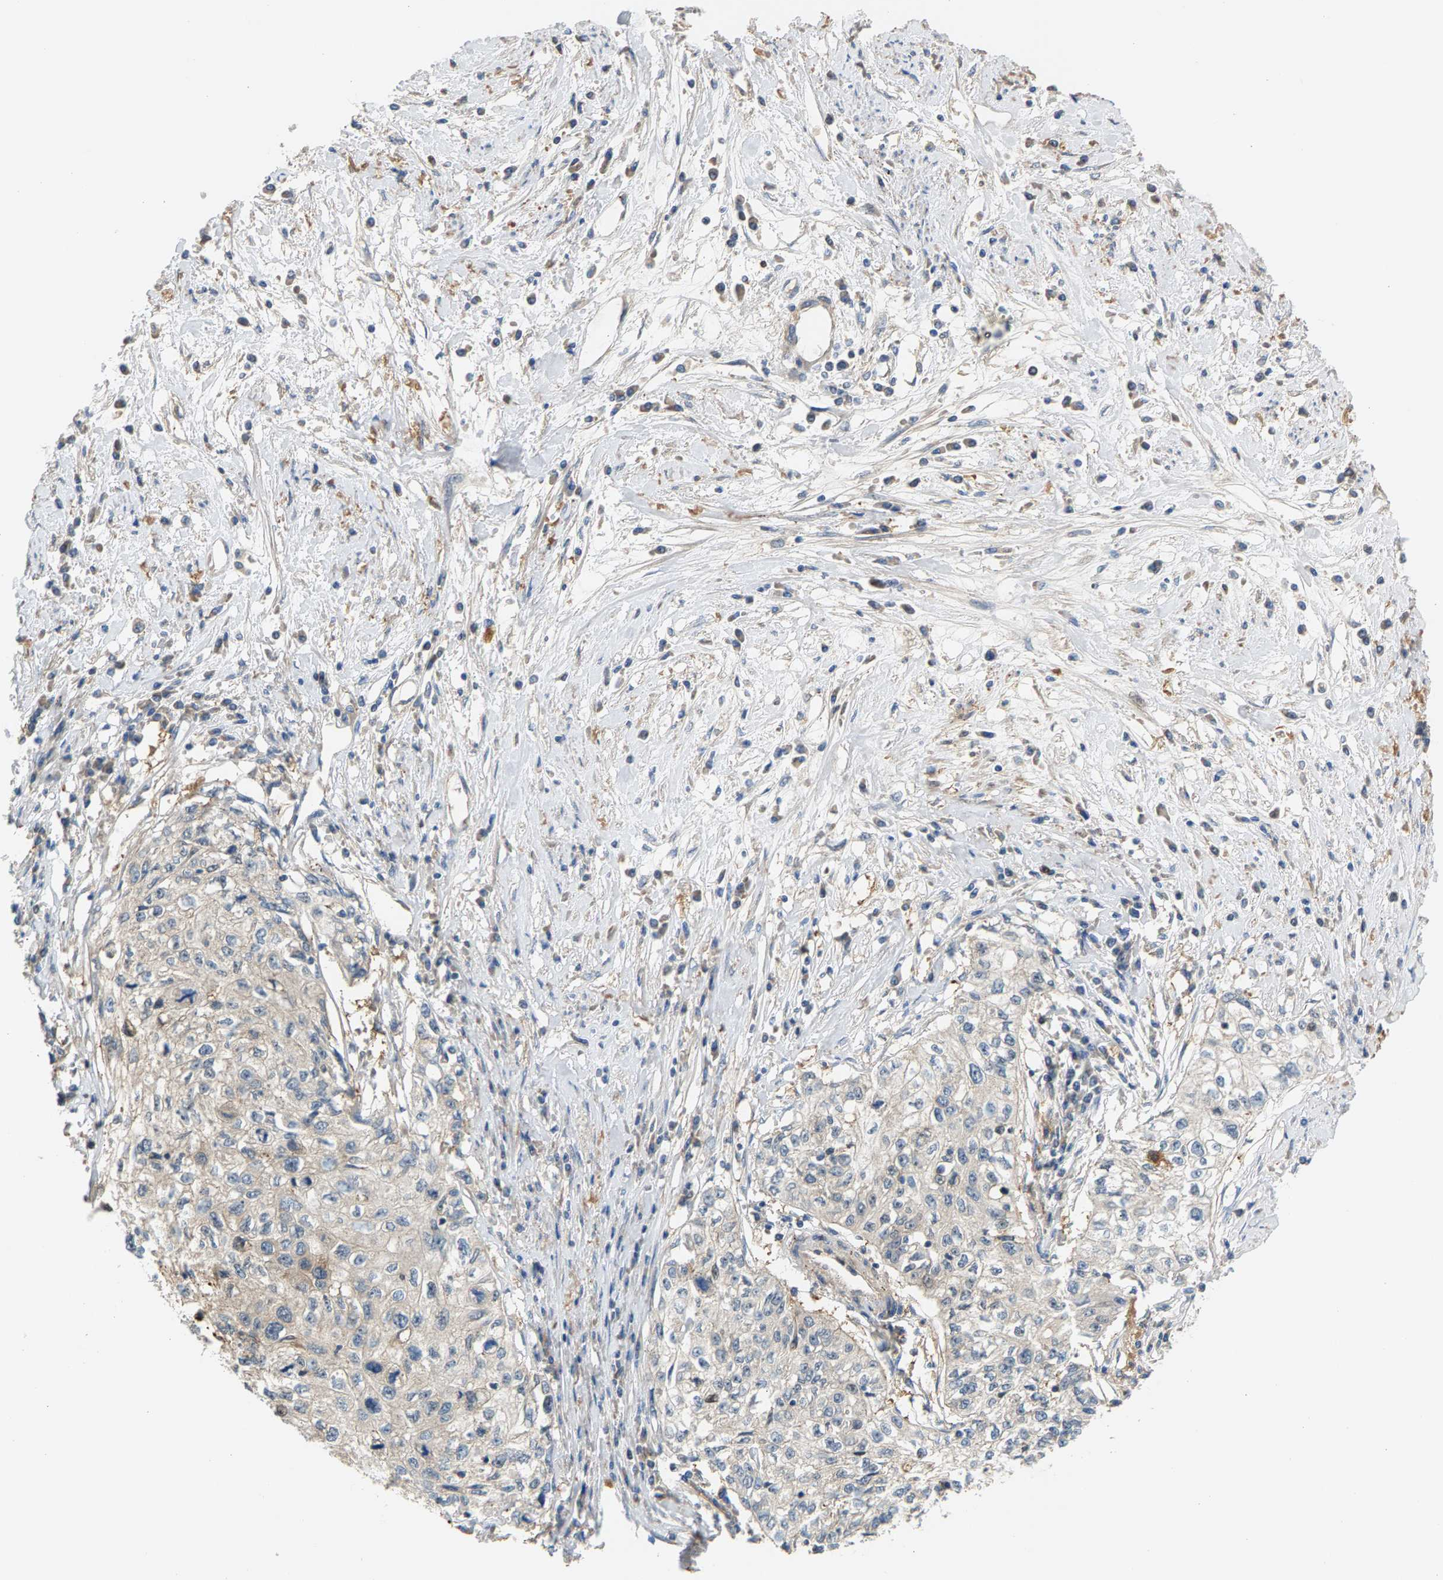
{"staining": {"intensity": "weak", "quantity": "<25%", "location": "cytoplasmic/membranous"}, "tissue": "cervical cancer", "cell_type": "Tumor cells", "image_type": "cancer", "snomed": [{"axis": "morphology", "description": "Squamous cell carcinoma, NOS"}, {"axis": "topography", "description": "Cervix"}], "caption": "Tumor cells are negative for protein expression in human cervical cancer.", "gene": "KRTAP27-1", "patient": {"sex": "female", "age": 57}}